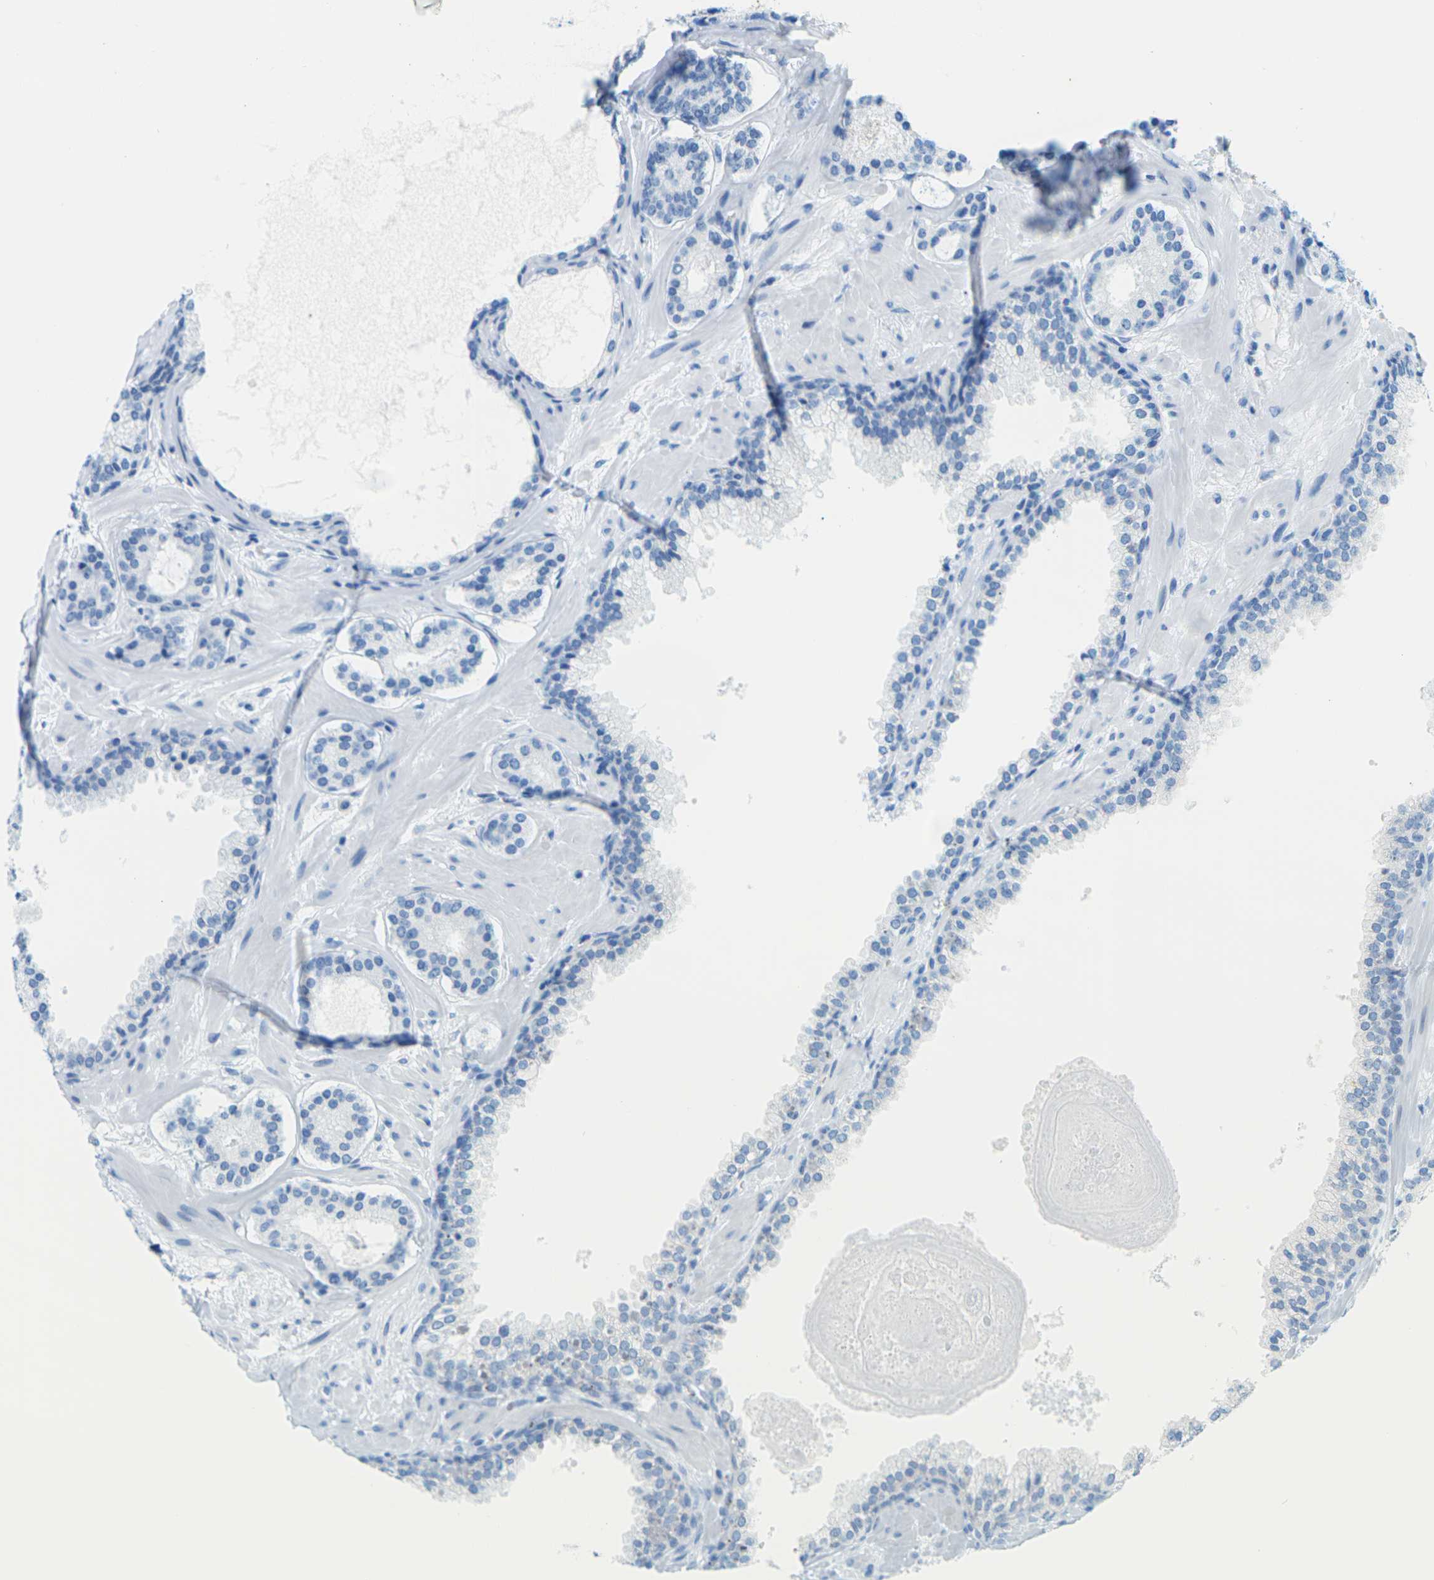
{"staining": {"intensity": "negative", "quantity": "none", "location": "none"}, "tissue": "prostate cancer", "cell_type": "Tumor cells", "image_type": "cancer", "snomed": [{"axis": "morphology", "description": "Adenocarcinoma, Low grade"}, {"axis": "topography", "description": "Prostate"}], "caption": "Tumor cells are negative for protein expression in human prostate cancer.", "gene": "SLC12A1", "patient": {"sex": "male", "age": 63}}